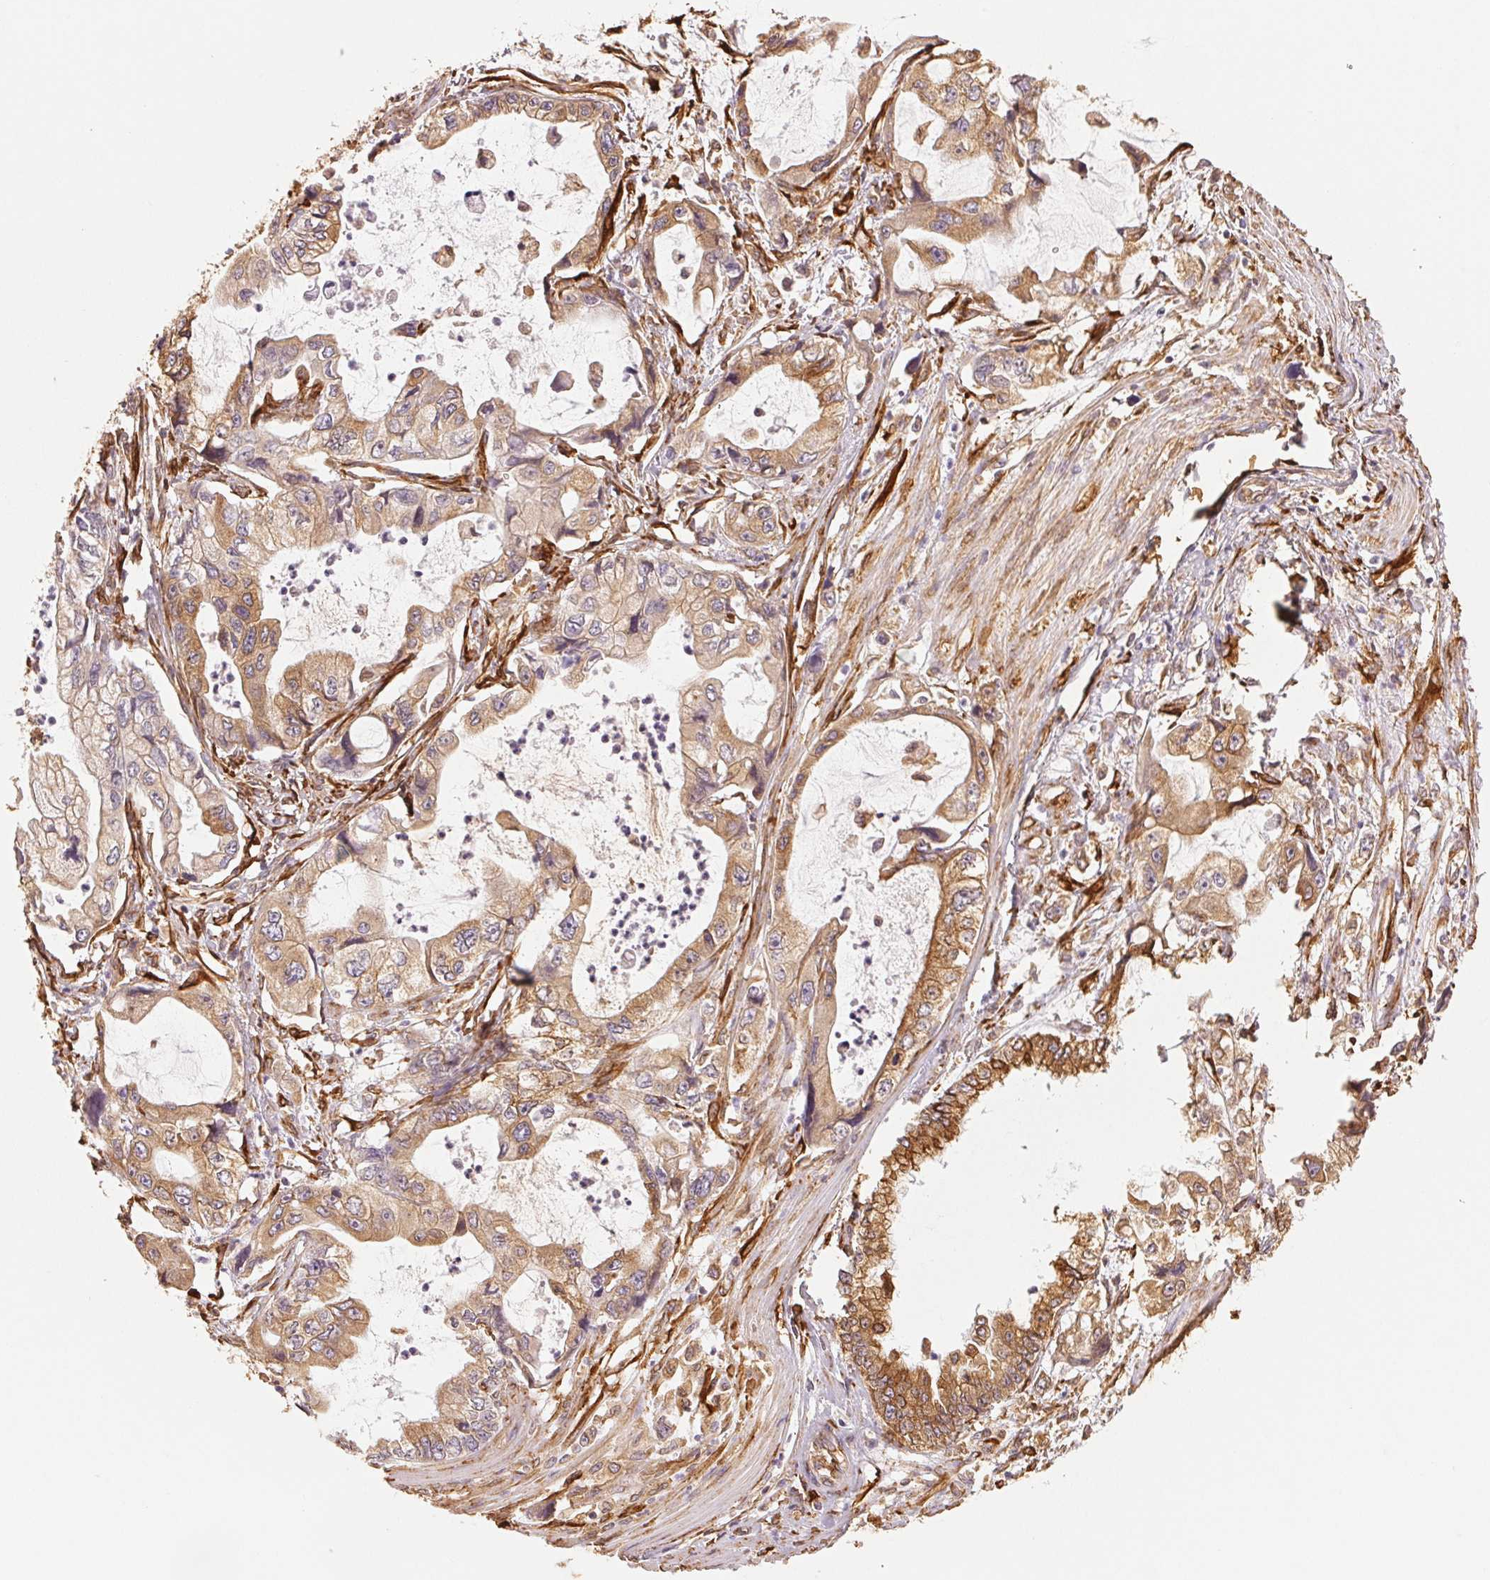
{"staining": {"intensity": "moderate", "quantity": ">75%", "location": "cytoplasmic/membranous"}, "tissue": "stomach cancer", "cell_type": "Tumor cells", "image_type": "cancer", "snomed": [{"axis": "morphology", "description": "Adenocarcinoma, NOS"}, {"axis": "topography", "description": "Pancreas"}, {"axis": "topography", "description": "Stomach, upper"}, {"axis": "topography", "description": "Stomach"}], "caption": "The immunohistochemical stain highlights moderate cytoplasmic/membranous staining in tumor cells of stomach cancer (adenocarcinoma) tissue.", "gene": "RCN3", "patient": {"sex": "male", "age": 77}}